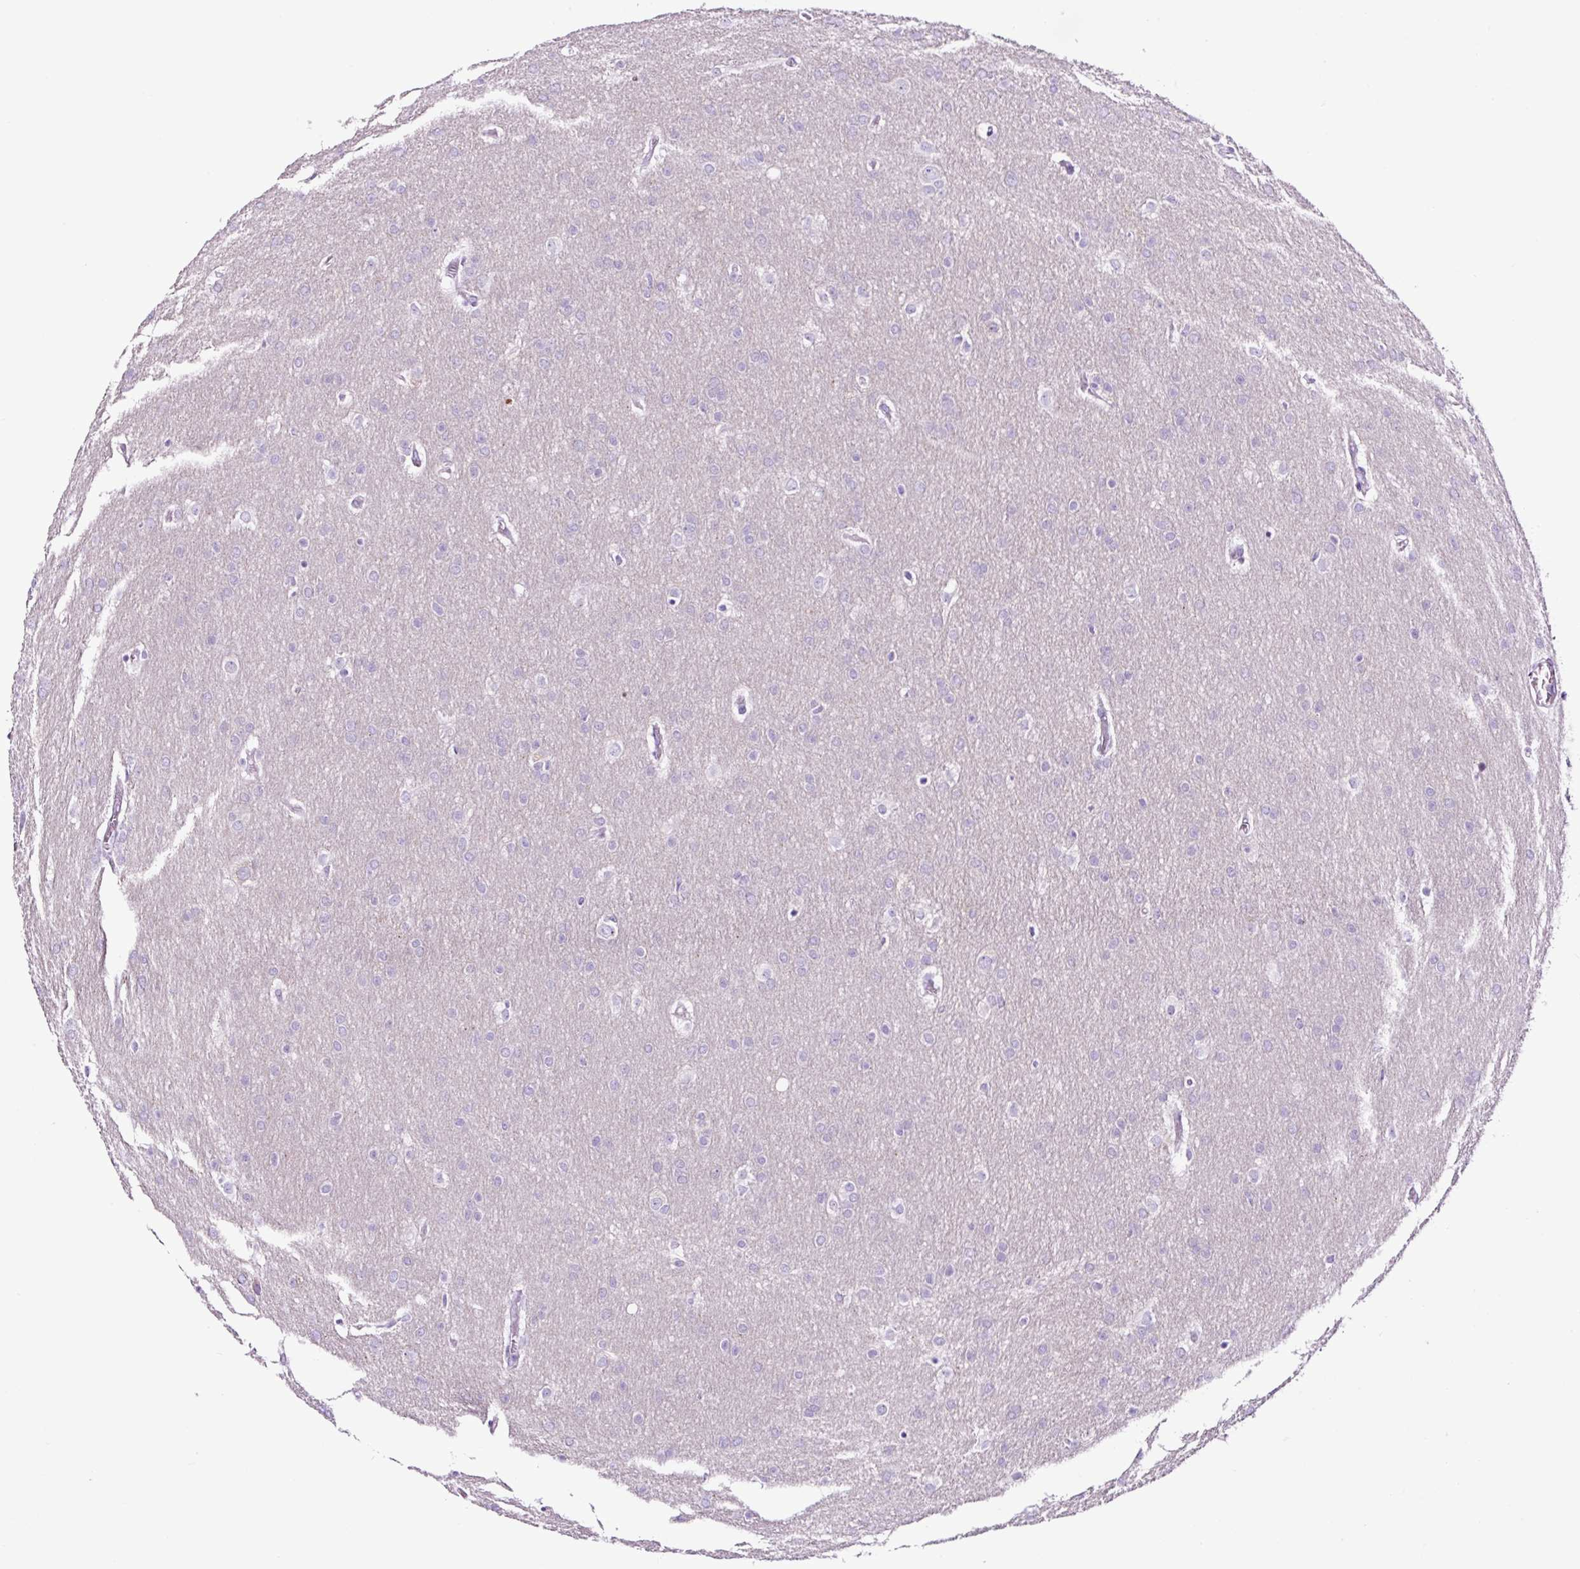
{"staining": {"intensity": "negative", "quantity": "none", "location": "none"}, "tissue": "glioma", "cell_type": "Tumor cells", "image_type": "cancer", "snomed": [{"axis": "morphology", "description": "Glioma, malignant, Low grade"}, {"axis": "topography", "description": "Brain"}], "caption": "The IHC micrograph has no significant positivity in tumor cells of malignant glioma (low-grade) tissue. Brightfield microscopy of immunohistochemistry (IHC) stained with DAB (brown) and hematoxylin (blue), captured at high magnification.", "gene": "FBXL7", "patient": {"sex": "female", "age": 32}}